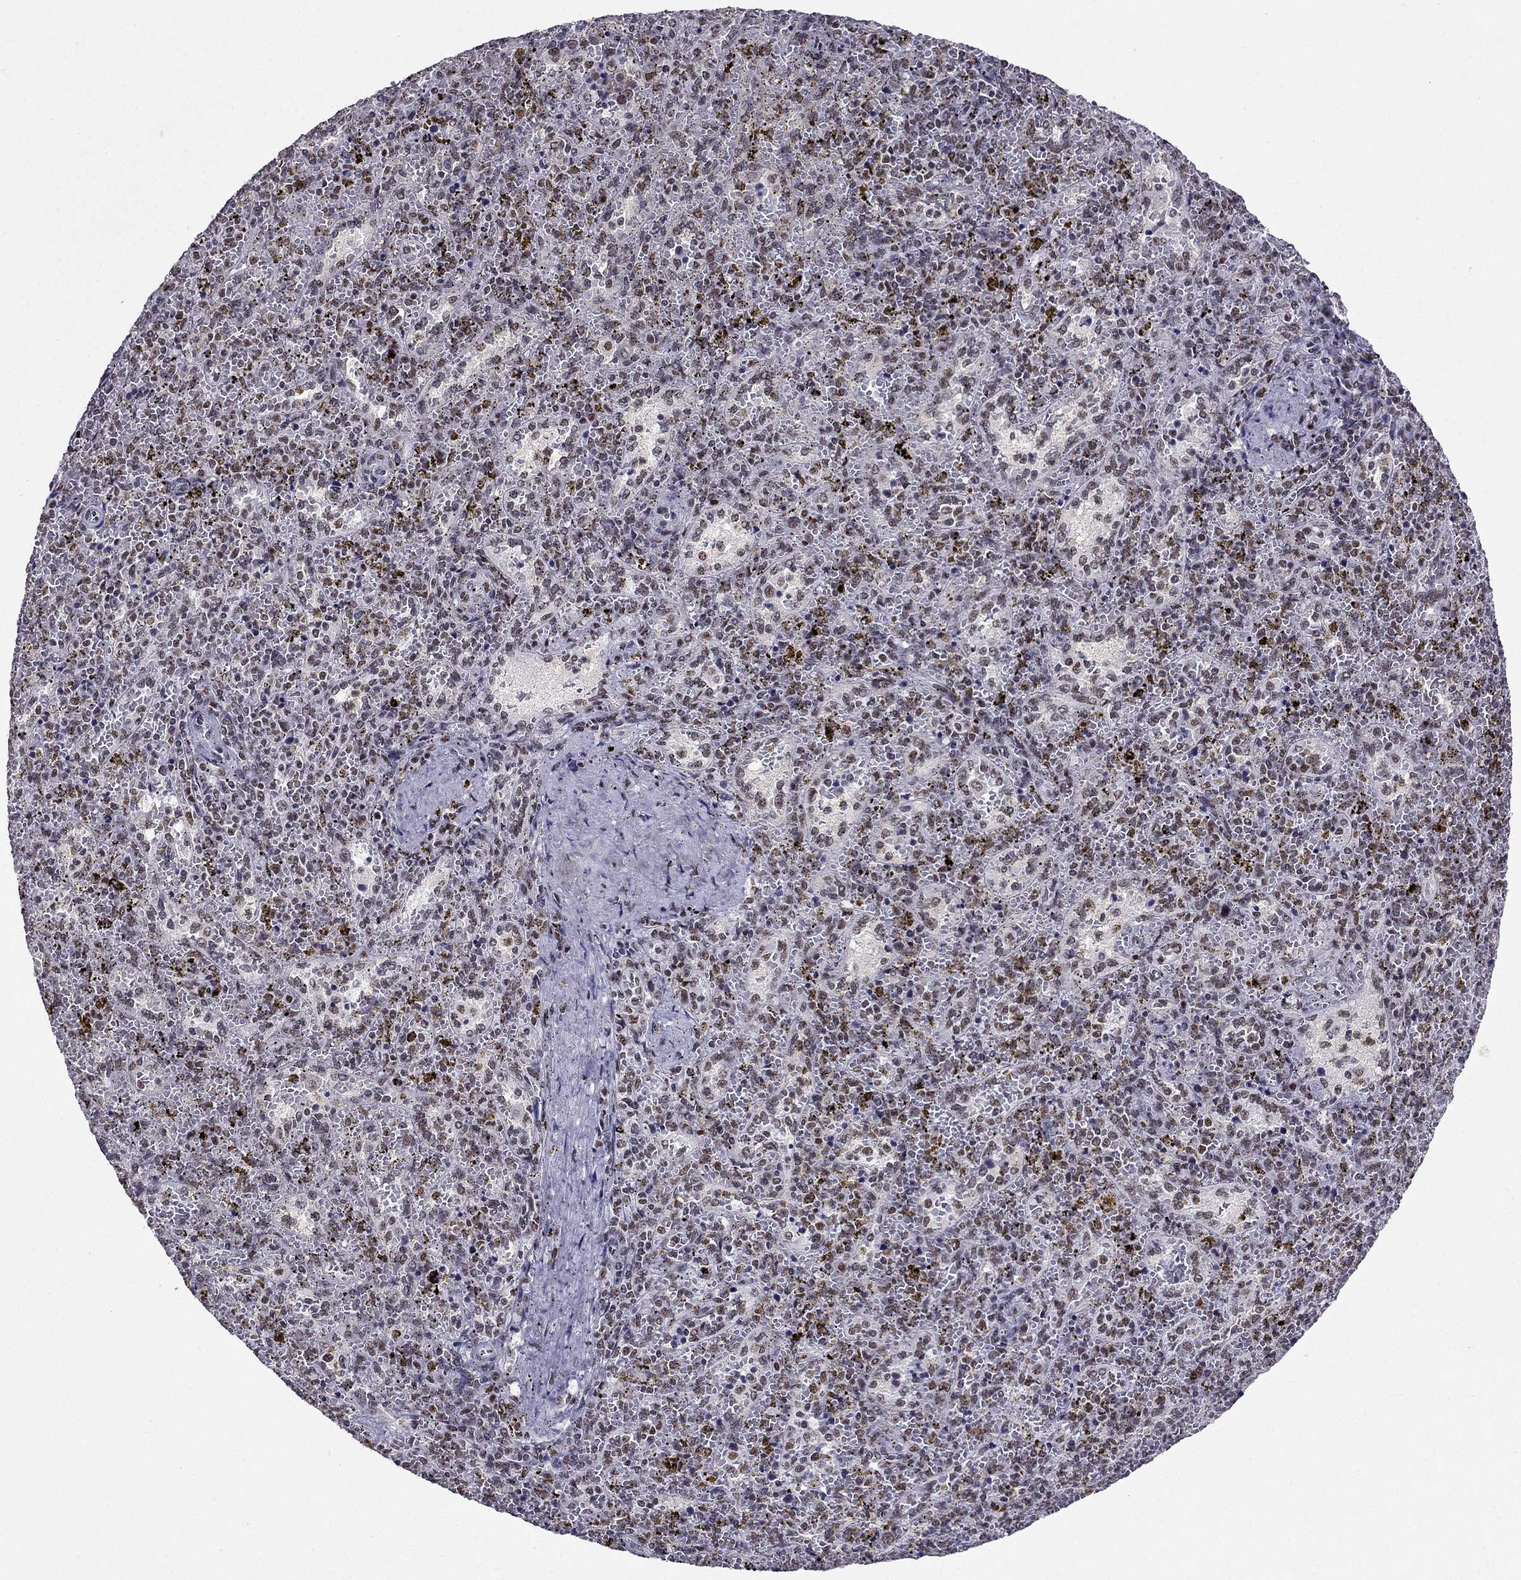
{"staining": {"intensity": "weak", "quantity": "<25%", "location": "nuclear"}, "tissue": "spleen", "cell_type": "Cells in red pulp", "image_type": "normal", "snomed": [{"axis": "morphology", "description": "Normal tissue, NOS"}, {"axis": "topography", "description": "Spleen"}], "caption": "Cells in red pulp are negative for protein expression in unremarkable human spleen. (DAB immunohistochemistry visualized using brightfield microscopy, high magnification).", "gene": "ZNF420", "patient": {"sex": "female", "age": 50}}